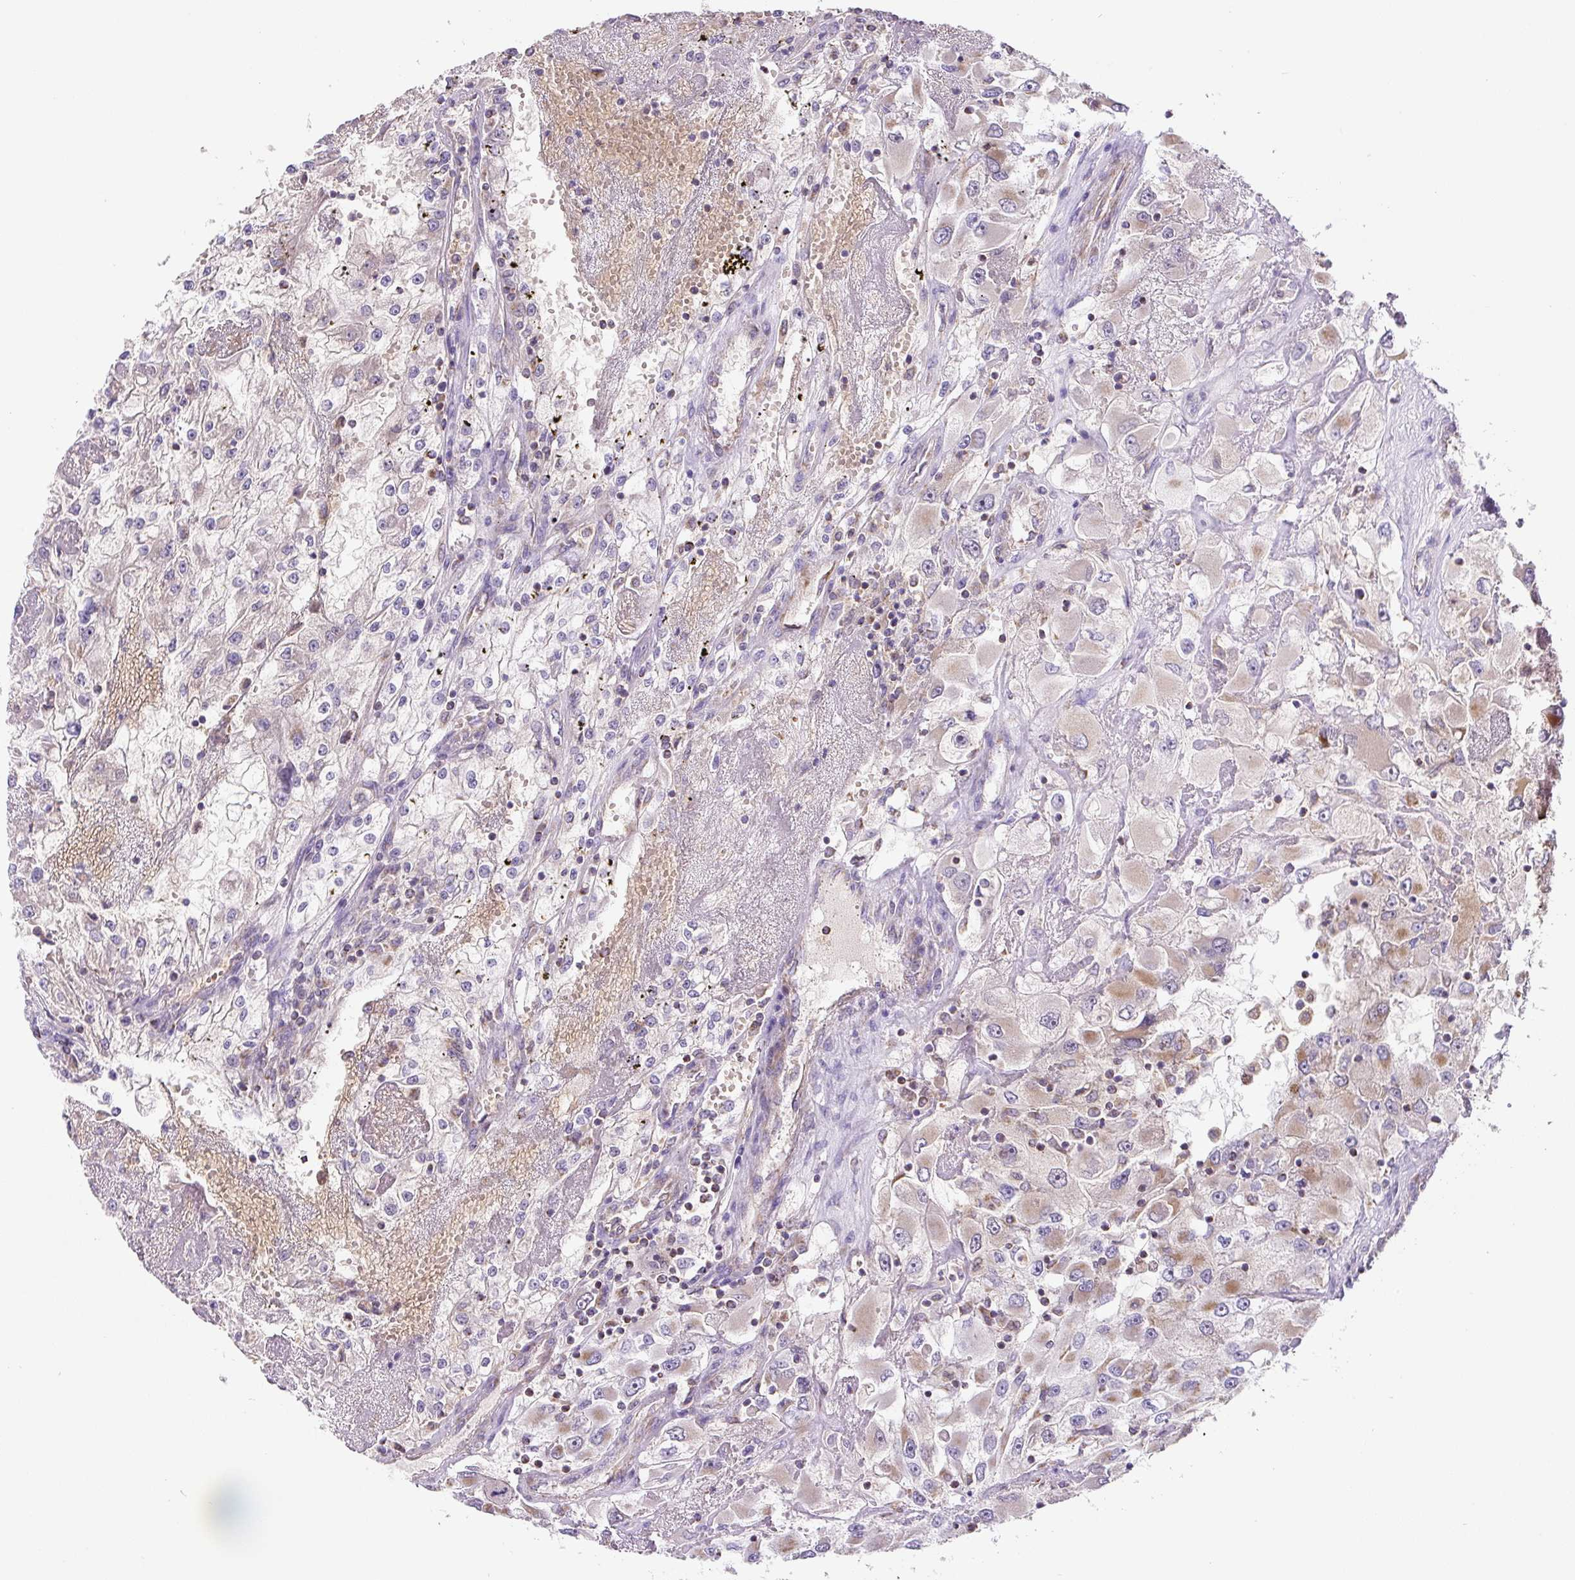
{"staining": {"intensity": "moderate", "quantity": "25%-75%", "location": "cytoplasmic/membranous"}, "tissue": "renal cancer", "cell_type": "Tumor cells", "image_type": "cancer", "snomed": [{"axis": "morphology", "description": "Adenocarcinoma, NOS"}, {"axis": "topography", "description": "Kidney"}], "caption": "DAB (3,3'-diaminobenzidine) immunohistochemical staining of renal cancer reveals moderate cytoplasmic/membranous protein expression in about 25%-75% of tumor cells.", "gene": "MT-CO2", "patient": {"sex": "female", "age": 52}}